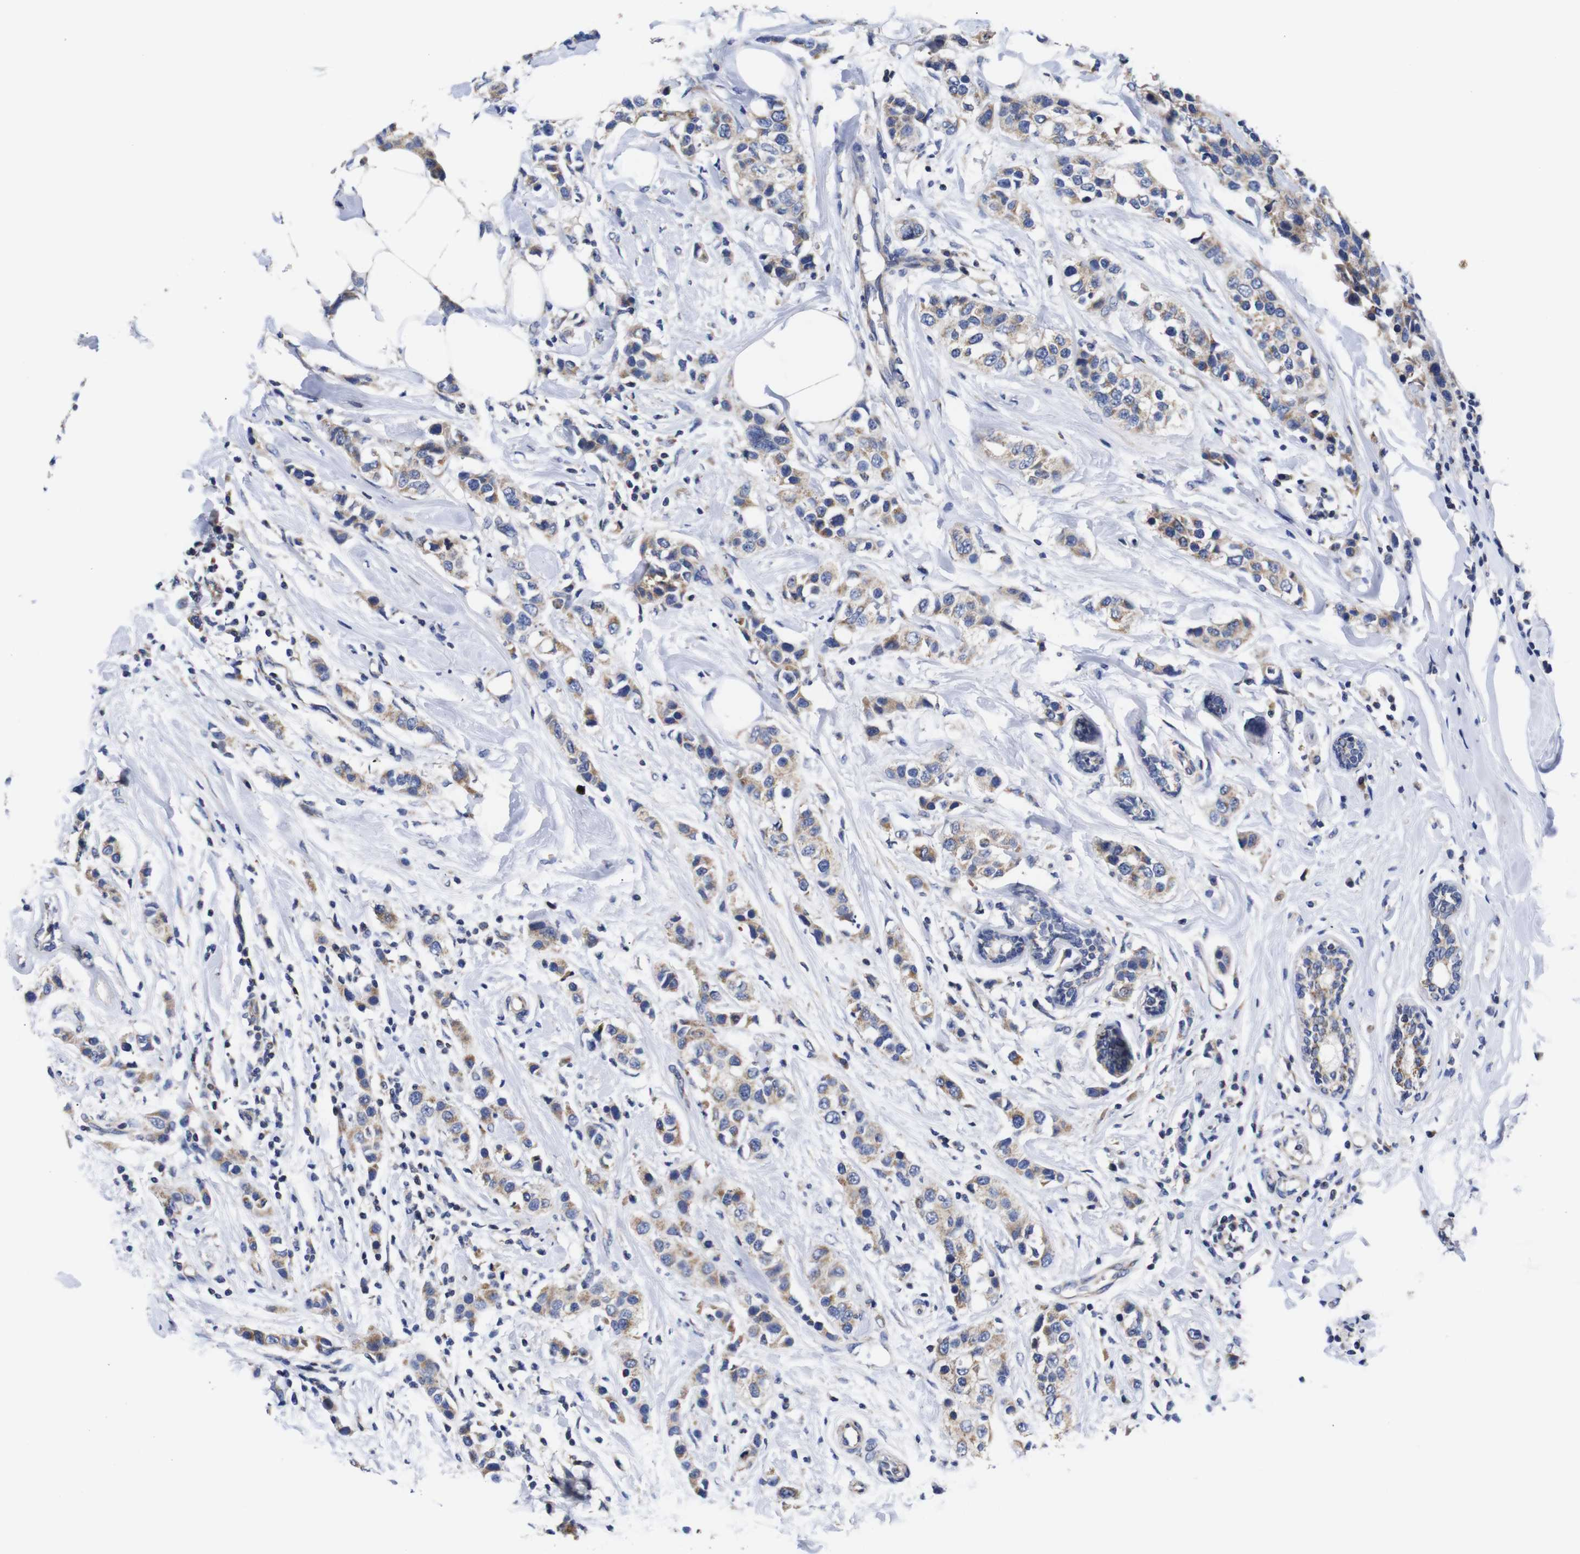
{"staining": {"intensity": "moderate", "quantity": "25%-75%", "location": "cytoplasmic/membranous"}, "tissue": "breast cancer", "cell_type": "Tumor cells", "image_type": "cancer", "snomed": [{"axis": "morphology", "description": "Normal tissue, NOS"}, {"axis": "morphology", "description": "Duct carcinoma"}, {"axis": "topography", "description": "Breast"}], "caption": "This histopathology image demonstrates immunohistochemistry staining of breast cancer, with medium moderate cytoplasmic/membranous staining in about 25%-75% of tumor cells.", "gene": "OPN3", "patient": {"sex": "female", "age": 50}}